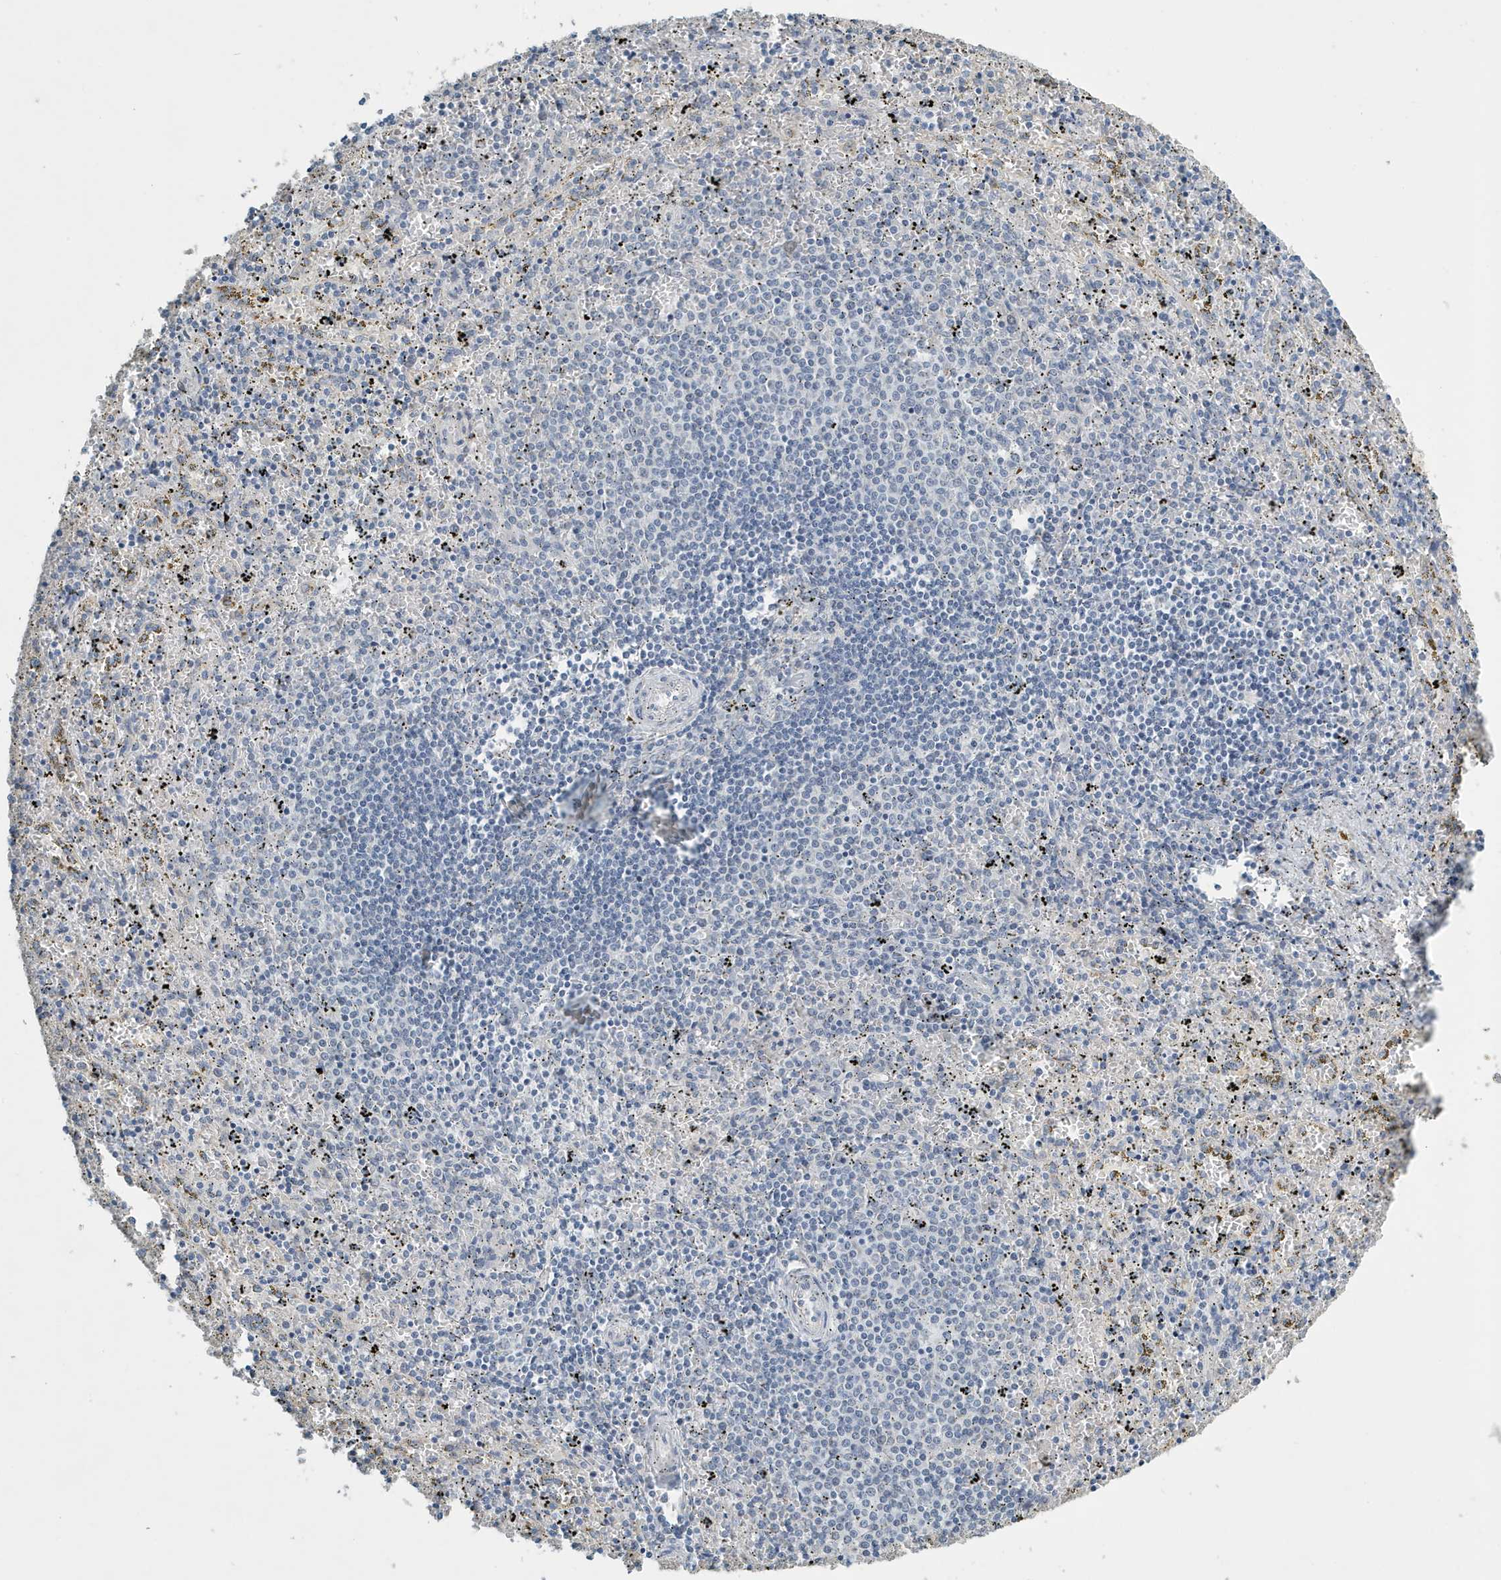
{"staining": {"intensity": "negative", "quantity": "none", "location": "none"}, "tissue": "spleen", "cell_type": "Cells in red pulp", "image_type": "normal", "snomed": [{"axis": "morphology", "description": "Normal tissue, NOS"}, {"axis": "topography", "description": "Spleen"}], "caption": "Cells in red pulp show no significant protein expression in normal spleen.", "gene": "UGT2B4", "patient": {"sex": "male", "age": 11}}